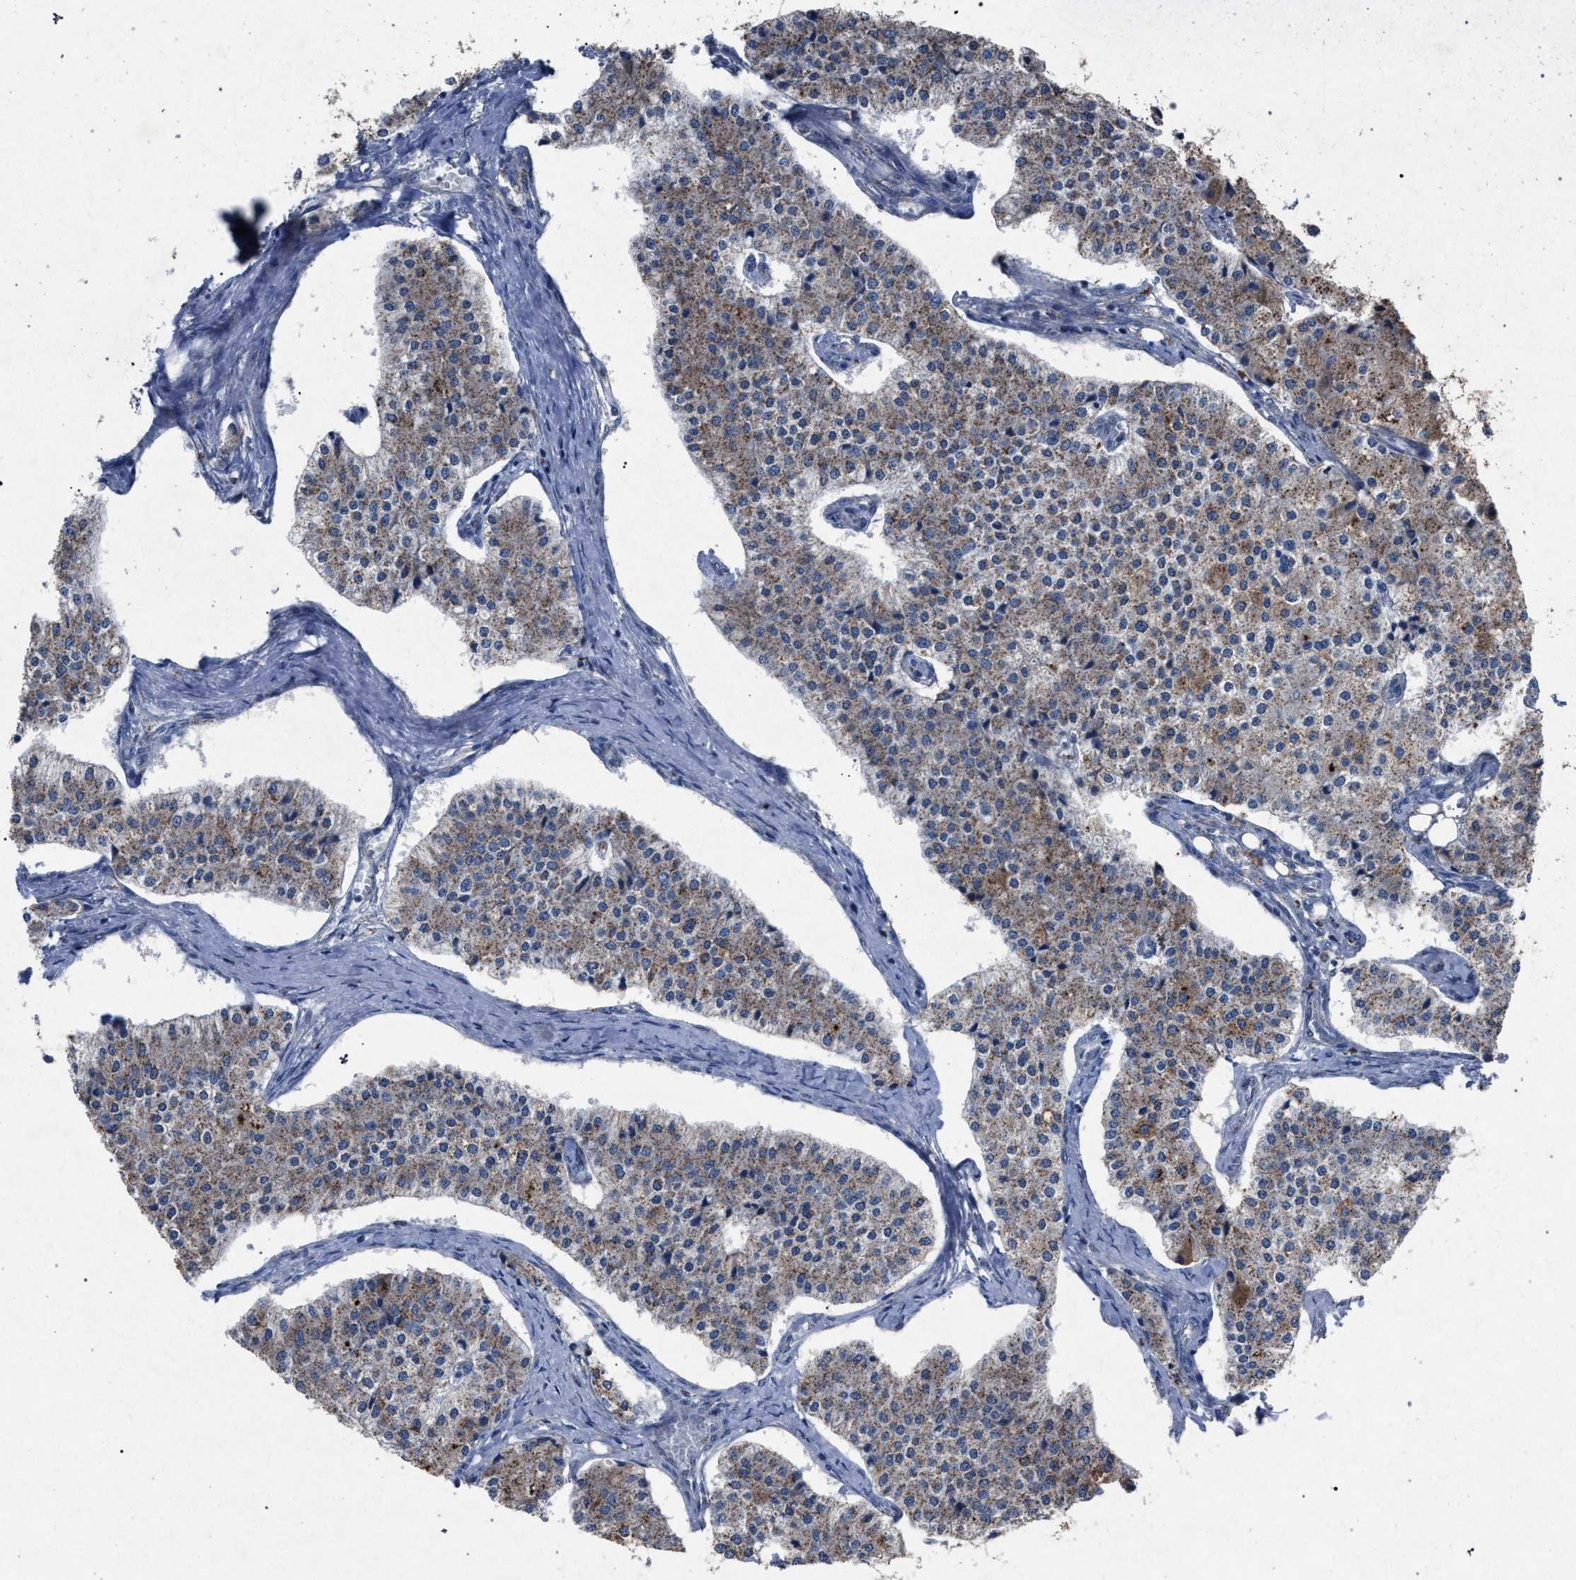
{"staining": {"intensity": "weak", "quantity": ">75%", "location": "cytoplasmic/membranous"}, "tissue": "carcinoid", "cell_type": "Tumor cells", "image_type": "cancer", "snomed": [{"axis": "morphology", "description": "Carcinoid, malignant, NOS"}, {"axis": "topography", "description": "Colon"}], "caption": "IHC photomicrograph of neoplastic tissue: malignant carcinoid stained using immunohistochemistry (IHC) exhibits low levels of weak protein expression localized specifically in the cytoplasmic/membranous of tumor cells, appearing as a cytoplasmic/membranous brown color.", "gene": "HSD17B4", "patient": {"sex": "female", "age": 52}}